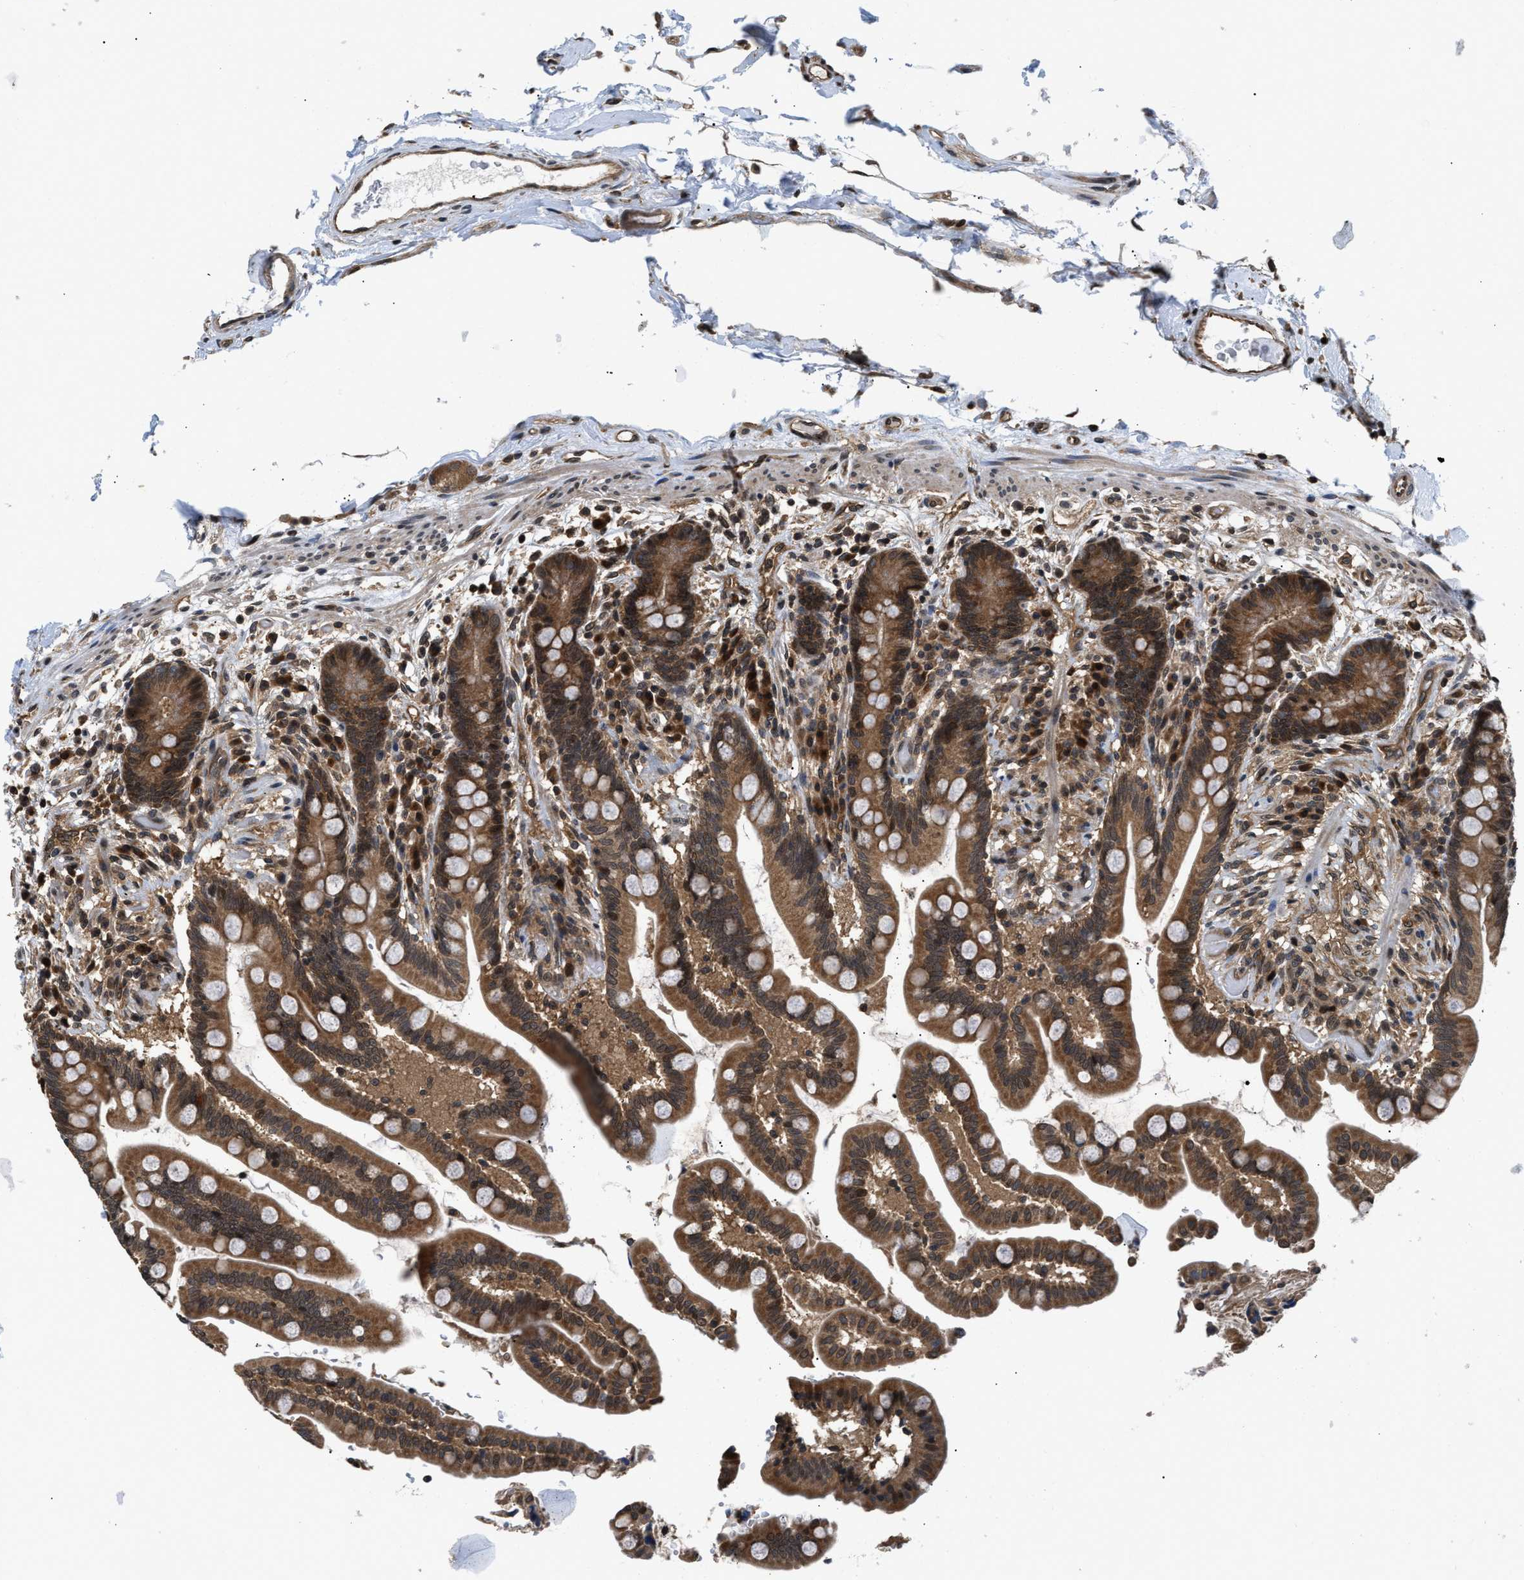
{"staining": {"intensity": "moderate", "quantity": ">75%", "location": "cytoplasmic/membranous"}, "tissue": "colon", "cell_type": "Endothelial cells", "image_type": "normal", "snomed": [{"axis": "morphology", "description": "Normal tissue, NOS"}, {"axis": "topography", "description": "Colon"}], "caption": "Immunohistochemical staining of unremarkable human colon shows medium levels of moderate cytoplasmic/membranous staining in approximately >75% of endothelial cells.", "gene": "RAB29", "patient": {"sex": "male", "age": 73}}